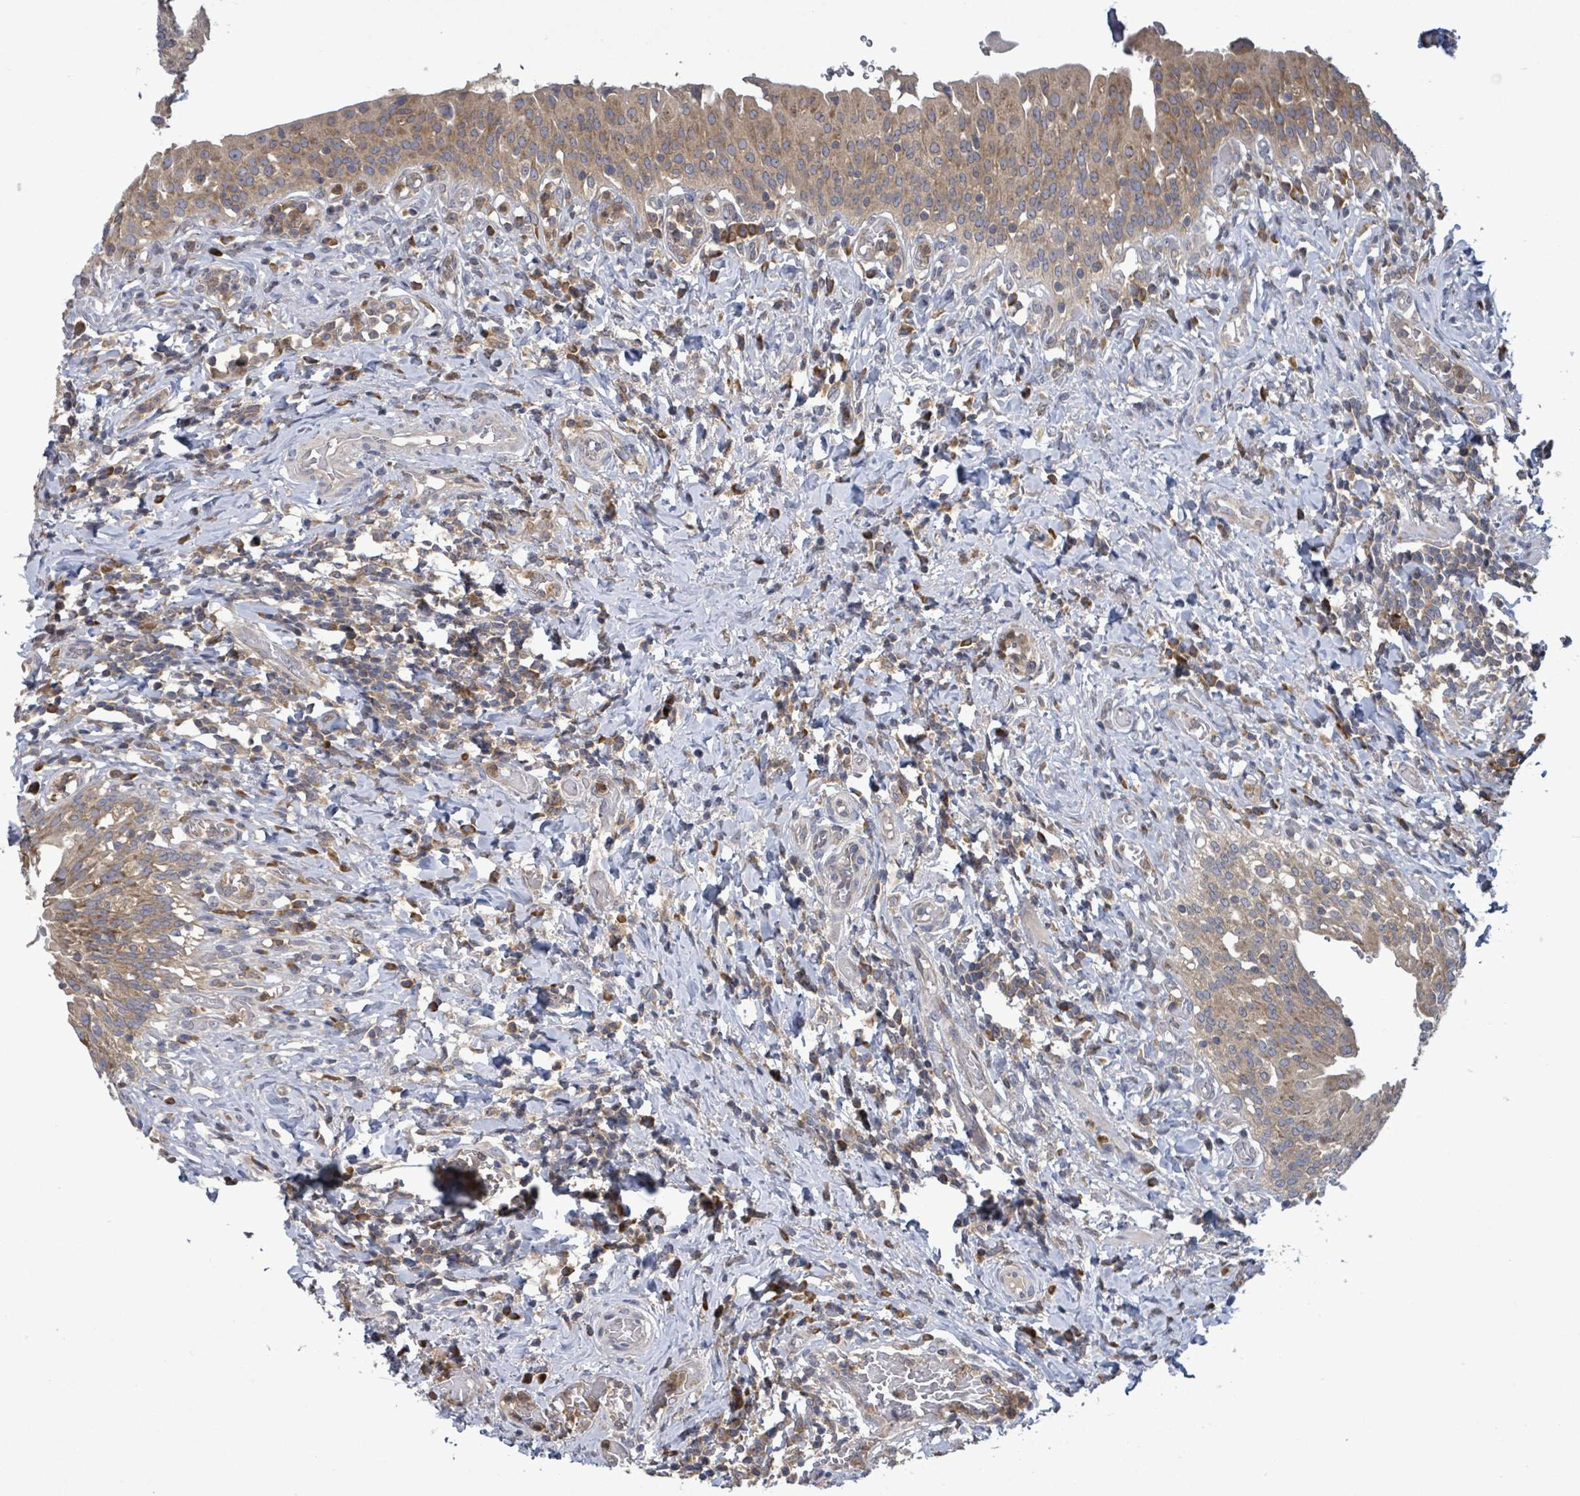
{"staining": {"intensity": "moderate", "quantity": ">75%", "location": "cytoplasmic/membranous"}, "tissue": "urinary bladder", "cell_type": "Urothelial cells", "image_type": "normal", "snomed": [{"axis": "morphology", "description": "Normal tissue, NOS"}, {"axis": "morphology", "description": "Inflammation, NOS"}, {"axis": "topography", "description": "Urinary bladder"}], "caption": "DAB immunohistochemical staining of unremarkable urinary bladder shows moderate cytoplasmic/membranous protein positivity in approximately >75% of urothelial cells.", "gene": "SERPINE3", "patient": {"sex": "male", "age": 64}}